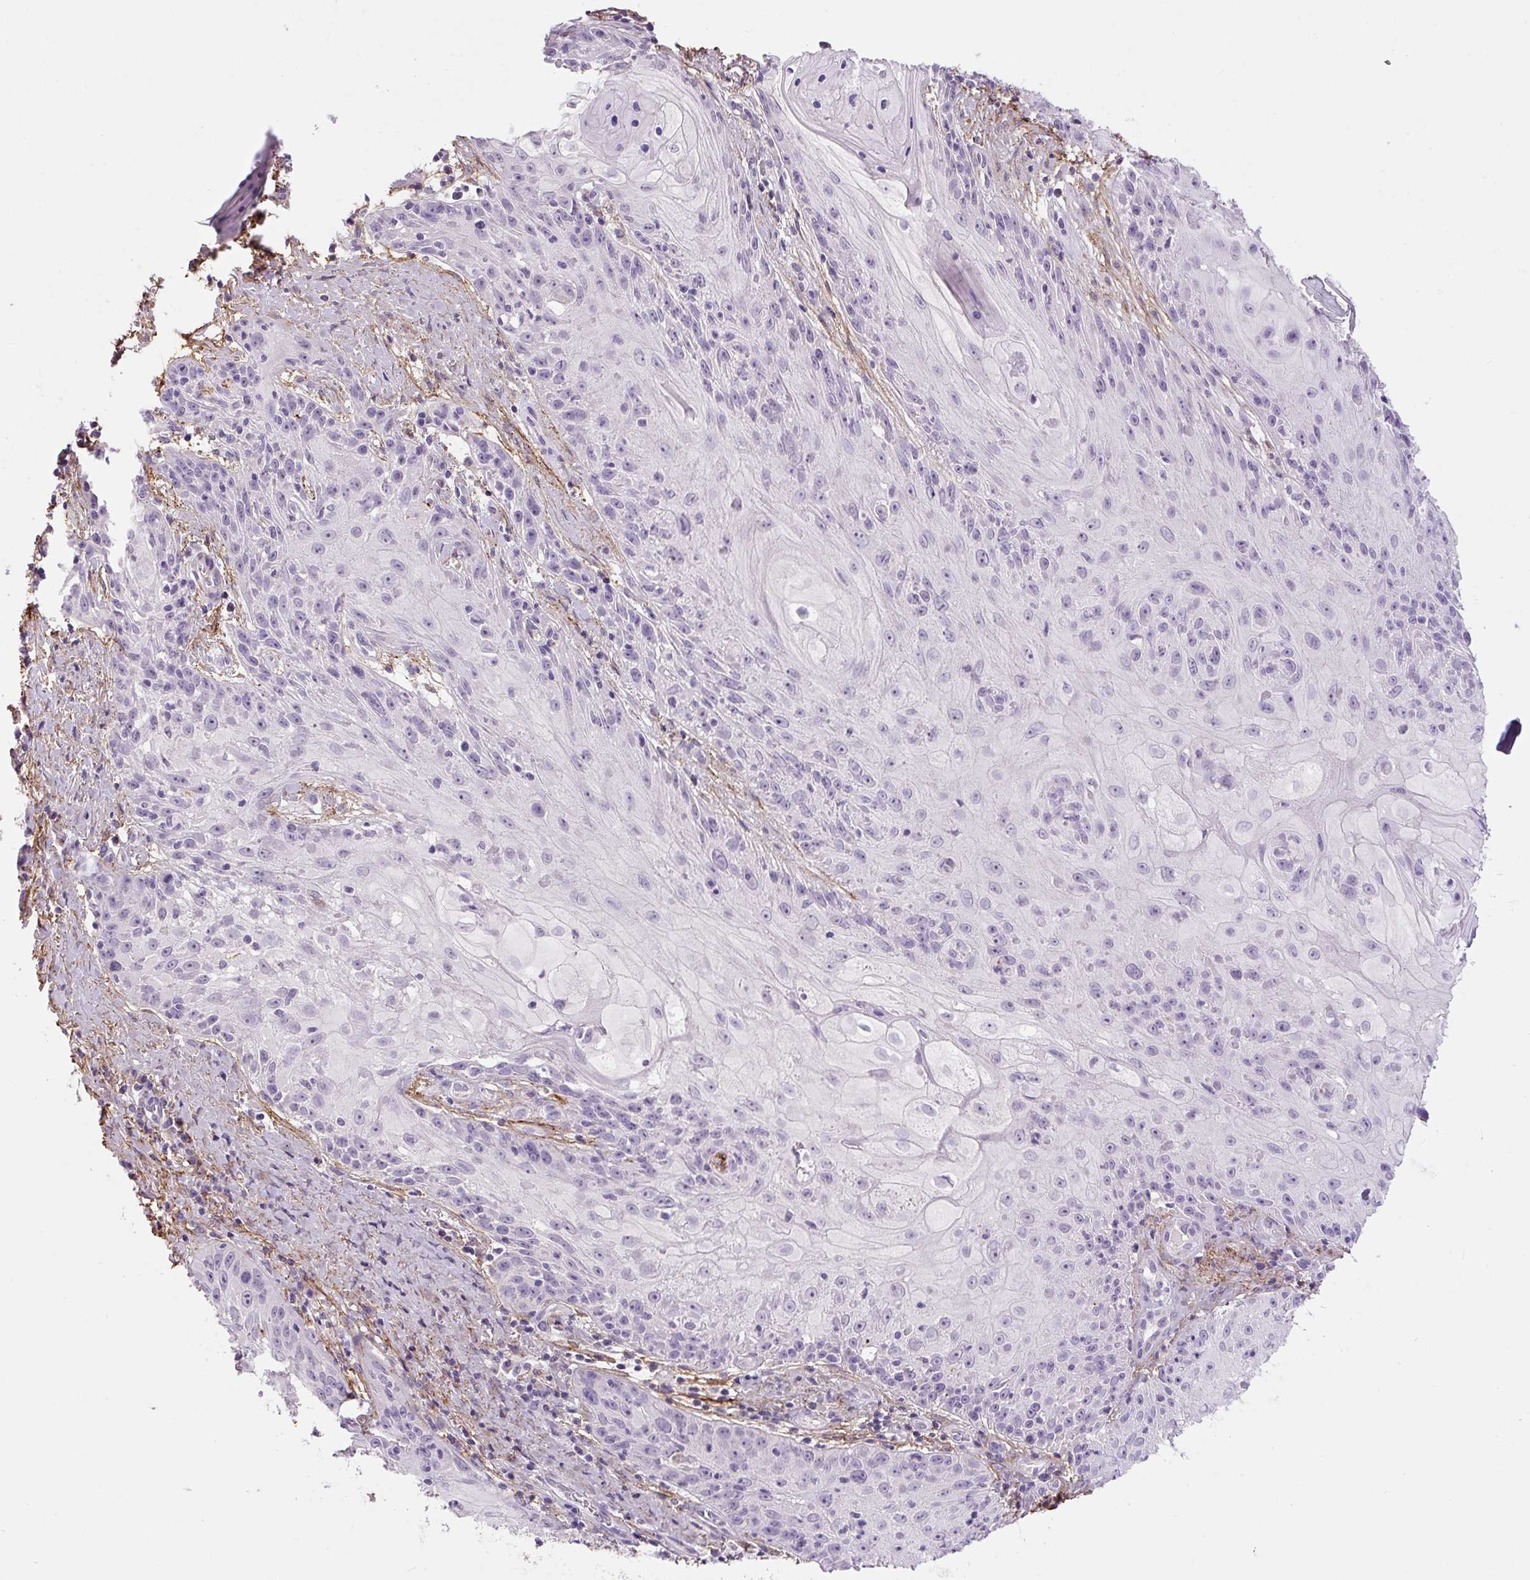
{"staining": {"intensity": "negative", "quantity": "none", "location": "none"}, "tissue": "skin cancer", "cell_type": "Tumor cells", "image_type": "cancer", "snomed": [{"axis": "morphology", "description": "Squamous cell carcinoma, NOS"}, {"axis": "topography", "description": "Skin"}, {"axis": "topography", "description": "Vulva"}], "caption": "Human skin cancer (squamous cell carcinoma) stained for a protein using immunohistochemistry (IHC) demonstrates no expression in tumor cells.", "gene": "FBN1", "patient": {"sex": "female", "age": 76}}